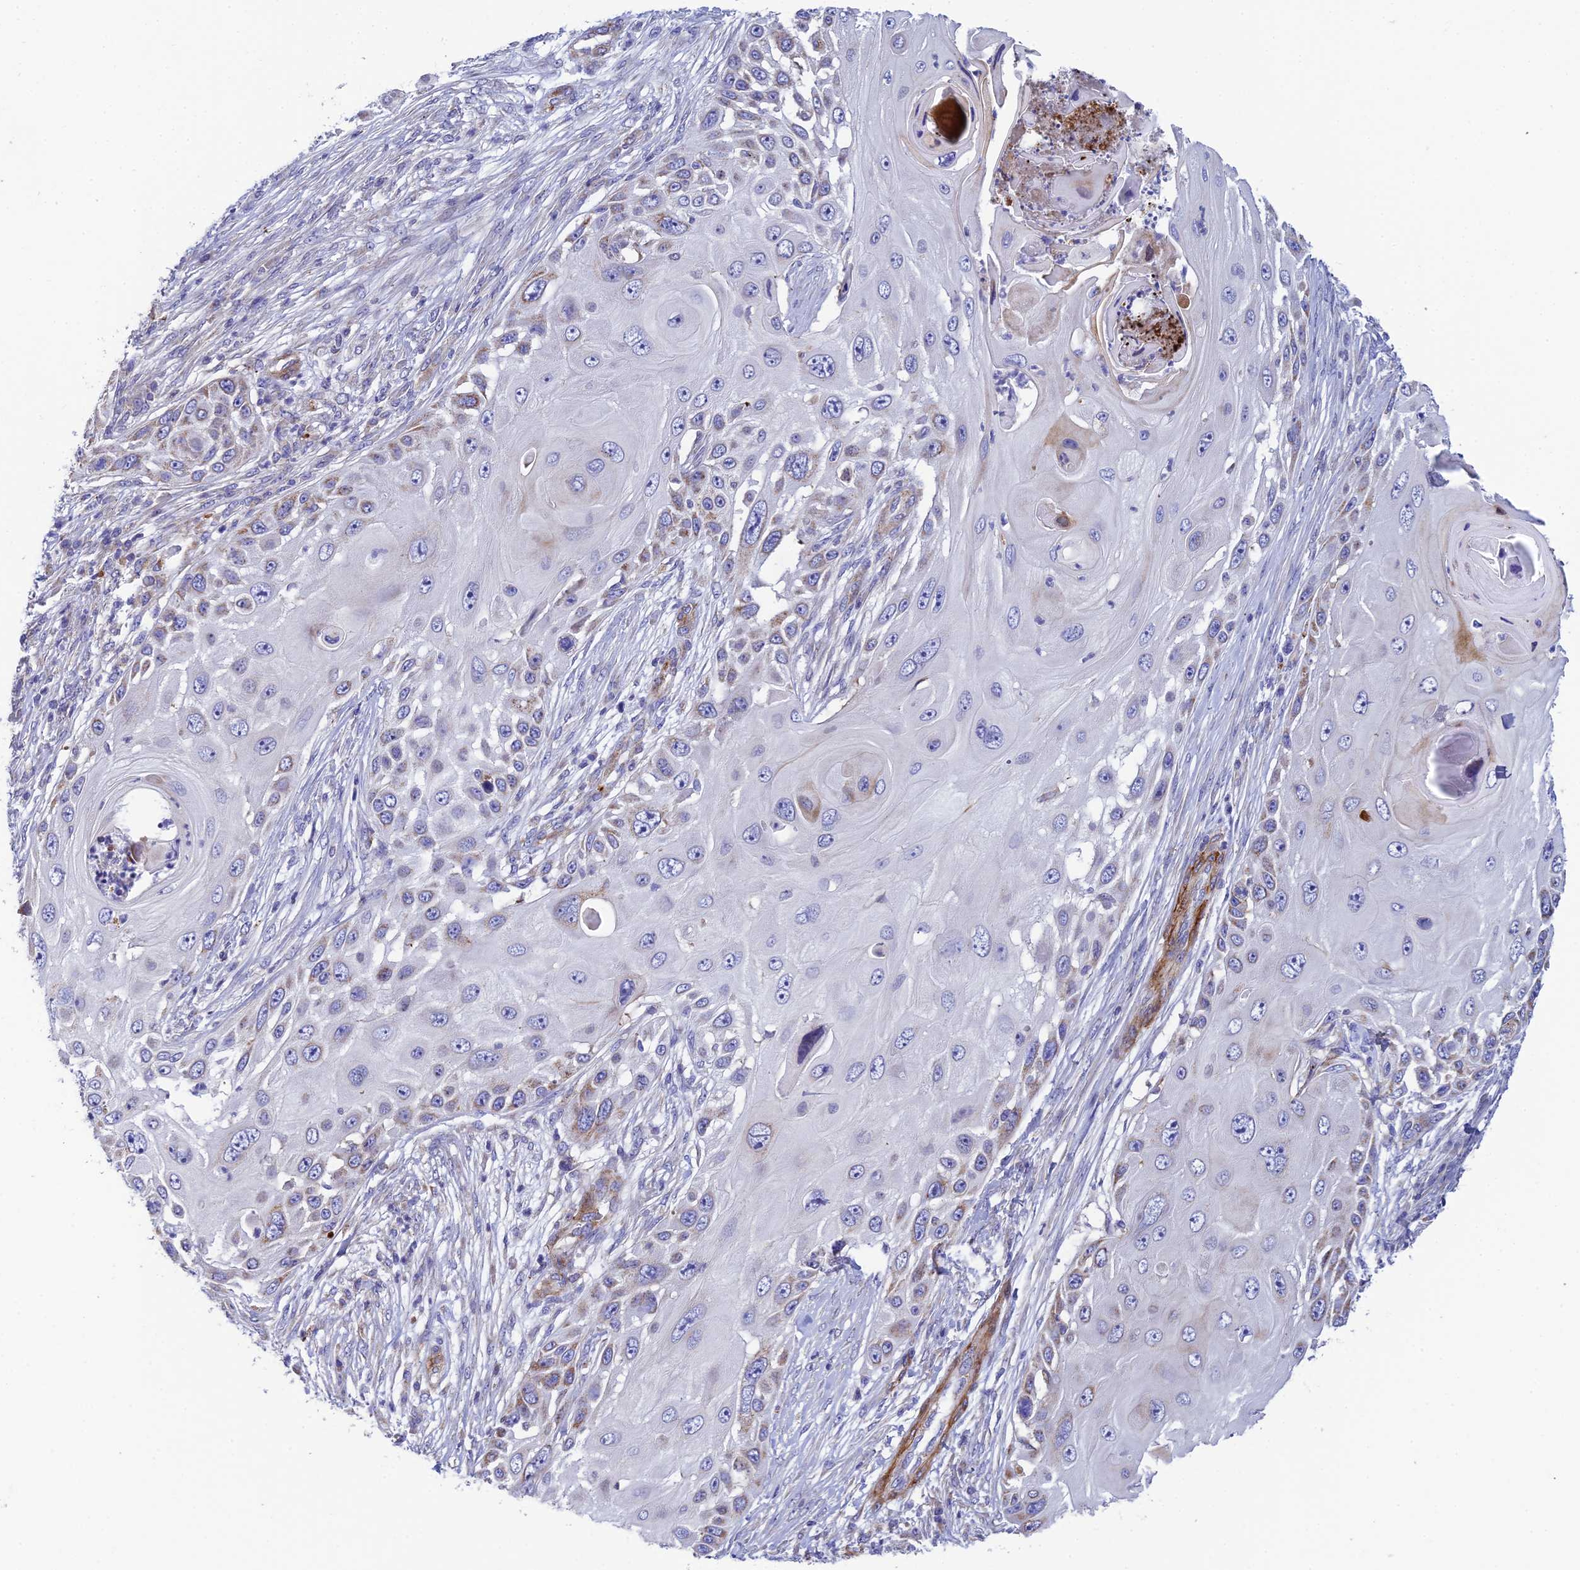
{"staining": {"intensity": "moderate", "quantity": "<25%", "location": "cytoplasmic/membranous"}, "tissue": "skin cancer", "cell_type": "Tumor cells", "image_type": "cancer", "snomed": [{"axis": "morphology", "description": "Squamous cell carcinoma, NOS"}, {"axis": "topography", "description": "Skin"}], "caption": "An image of human skin cancer stained for a protein shows moderate cytoplasmic/membranous brown staining in tumor cells.", "gene": "CSPG4", "patient": {"sex": "female", "age": 44}}